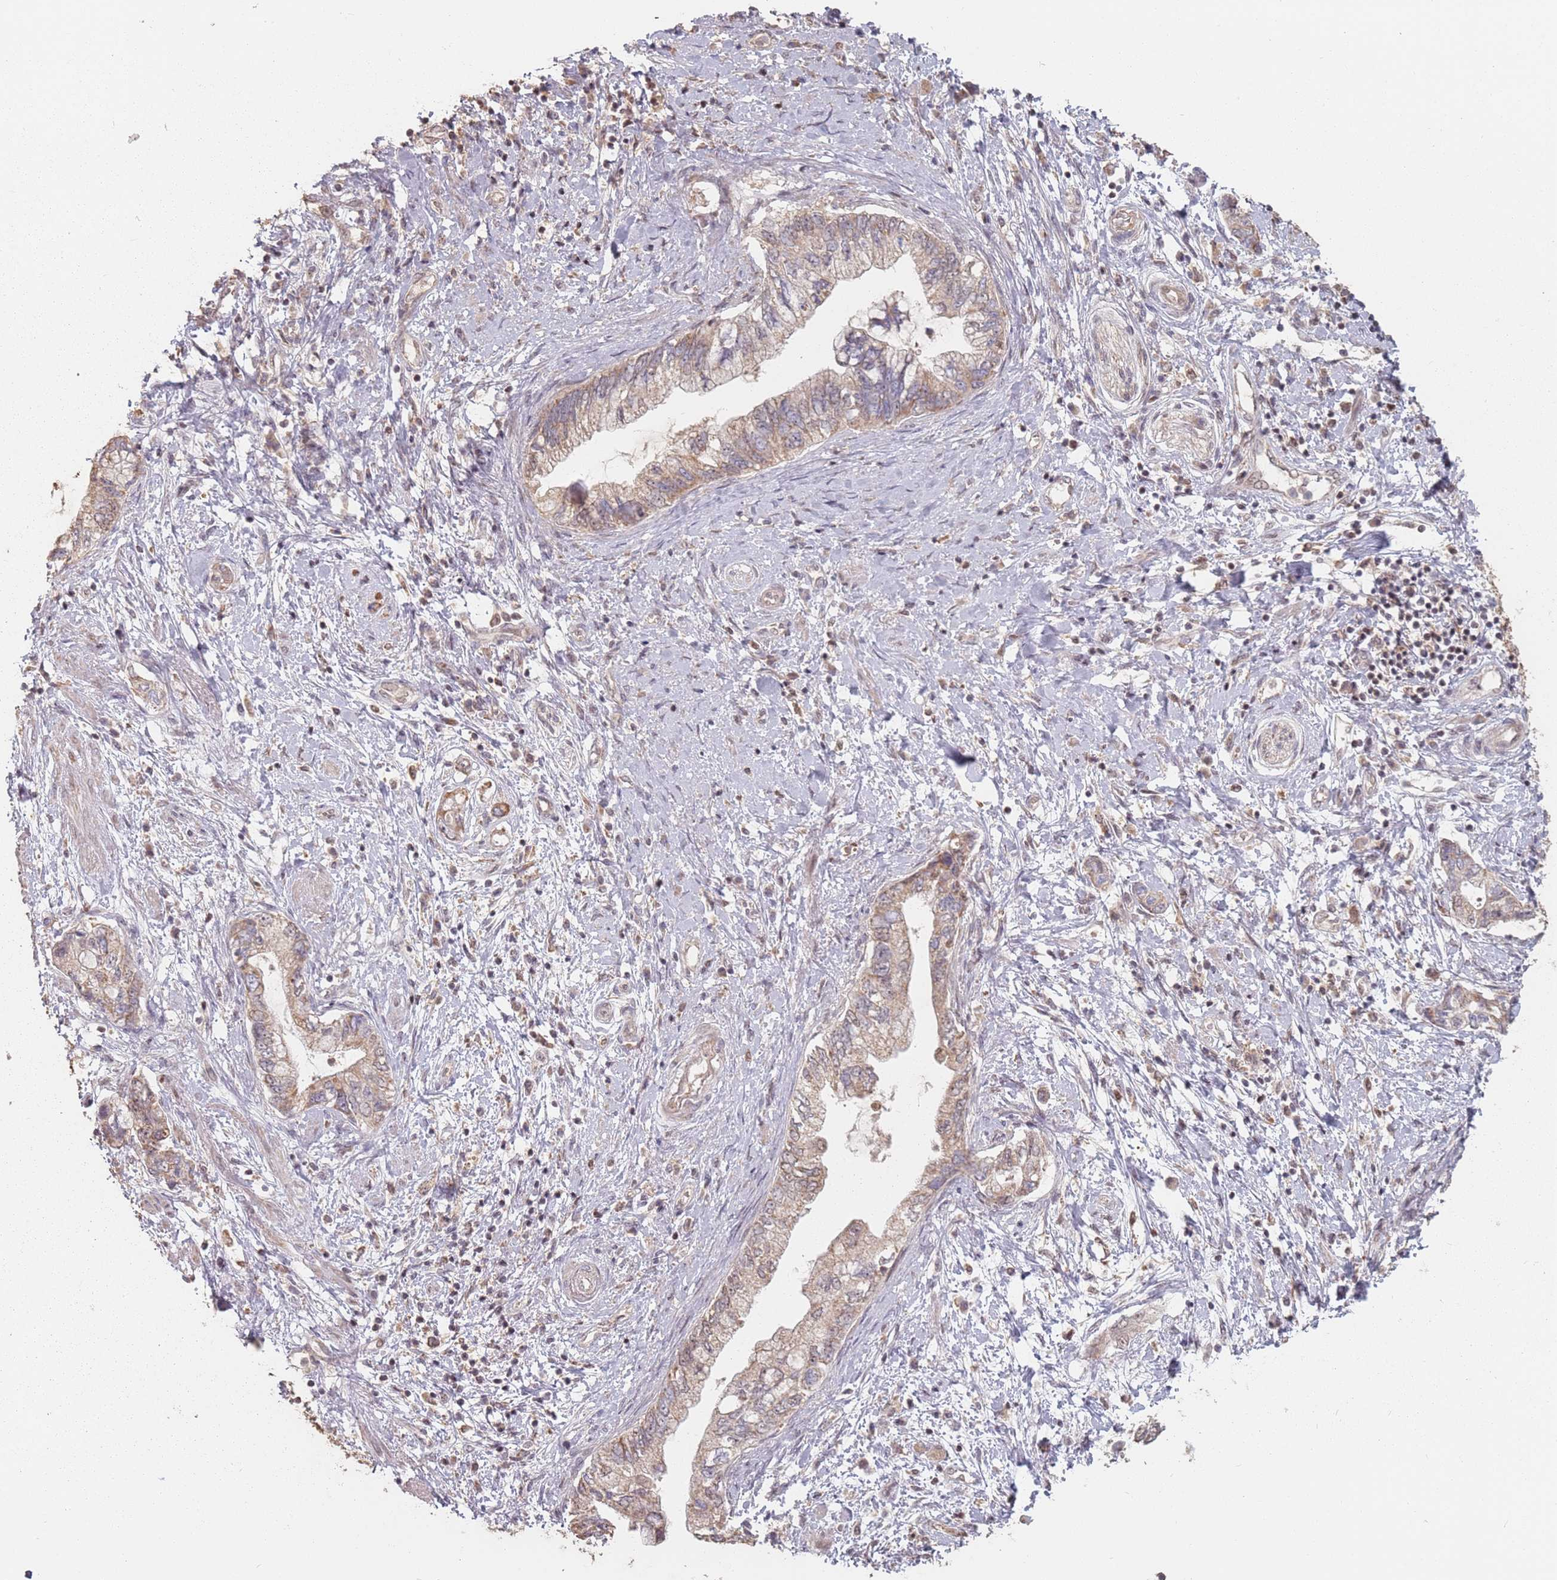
{"staining": {"intensity": "weak", "quantity": ">75%", "location": "cytoplasmic/membranous"}, "tissue": "pancreatic cancer", "cell_type": "Tumor cells", "image_type": "cancer", "snomed": [{"axis": "morphology", "description": "Adenocarcinoma, NOS"}, {"axis": "topography", "description": "Pancreas"}], "caption": "Protein staining displays weak cytoplasmic/membranous expression in about >75% of tumor cells in pancreatic cancer (adenocarcinoma).", "gene": "VPS52", "patient": {"sex": "female", "age": 73}}